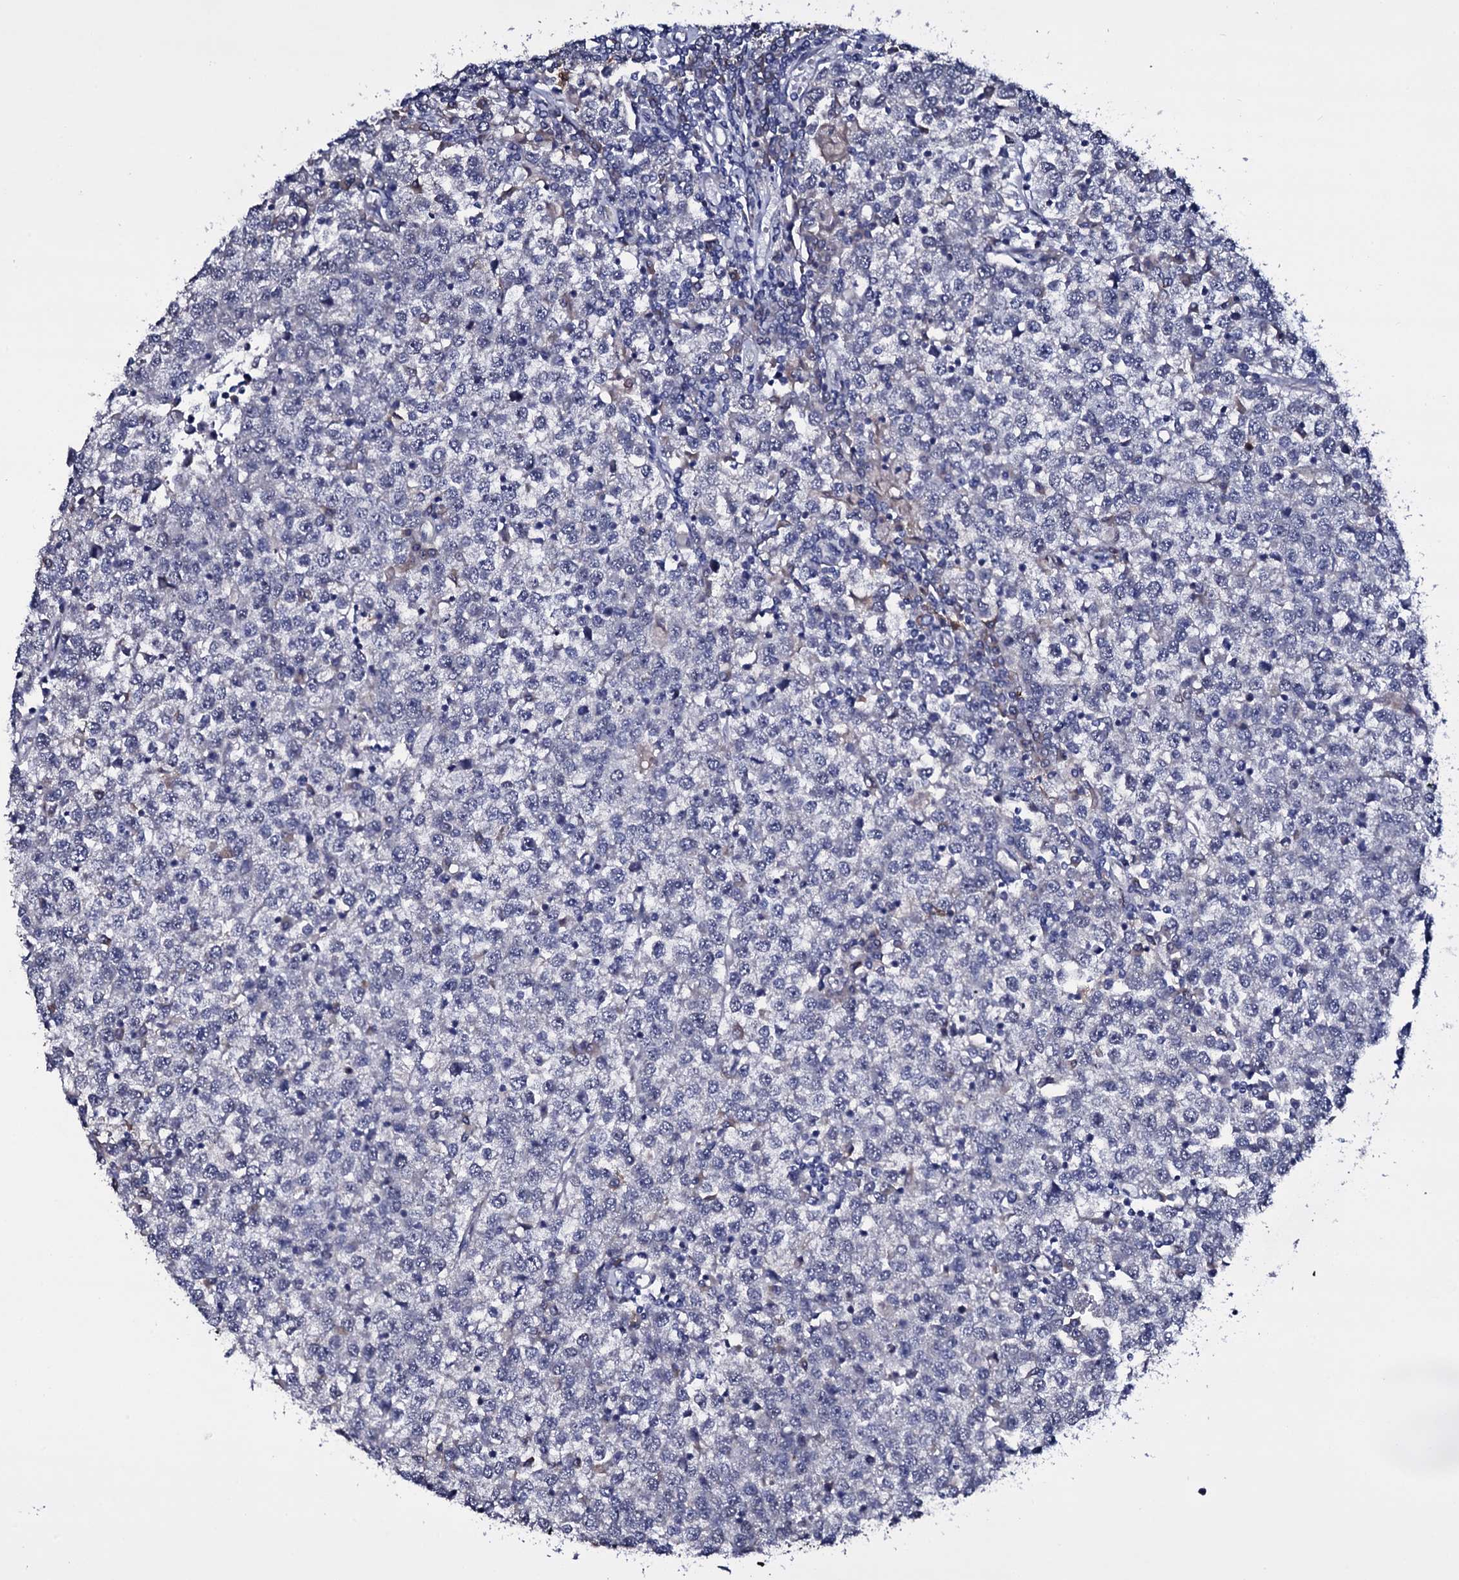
{"staining": {"intensity": "negative", "quantity": "none", "location": "none"}, "tissue": "testis cancer", "cell_type": "Tumor cells", "image_type": "cancer", "snomed": [{"axis": "morphology", "description": "Seminoma, NOS"}, {"axis": "topography", "description": "Testis"}], "caption": "Tumor cells are negative for protein expression in human seminoma (testis).", "gene": "BCL2L14", "patient": {"sex": "male", "age": 65}}